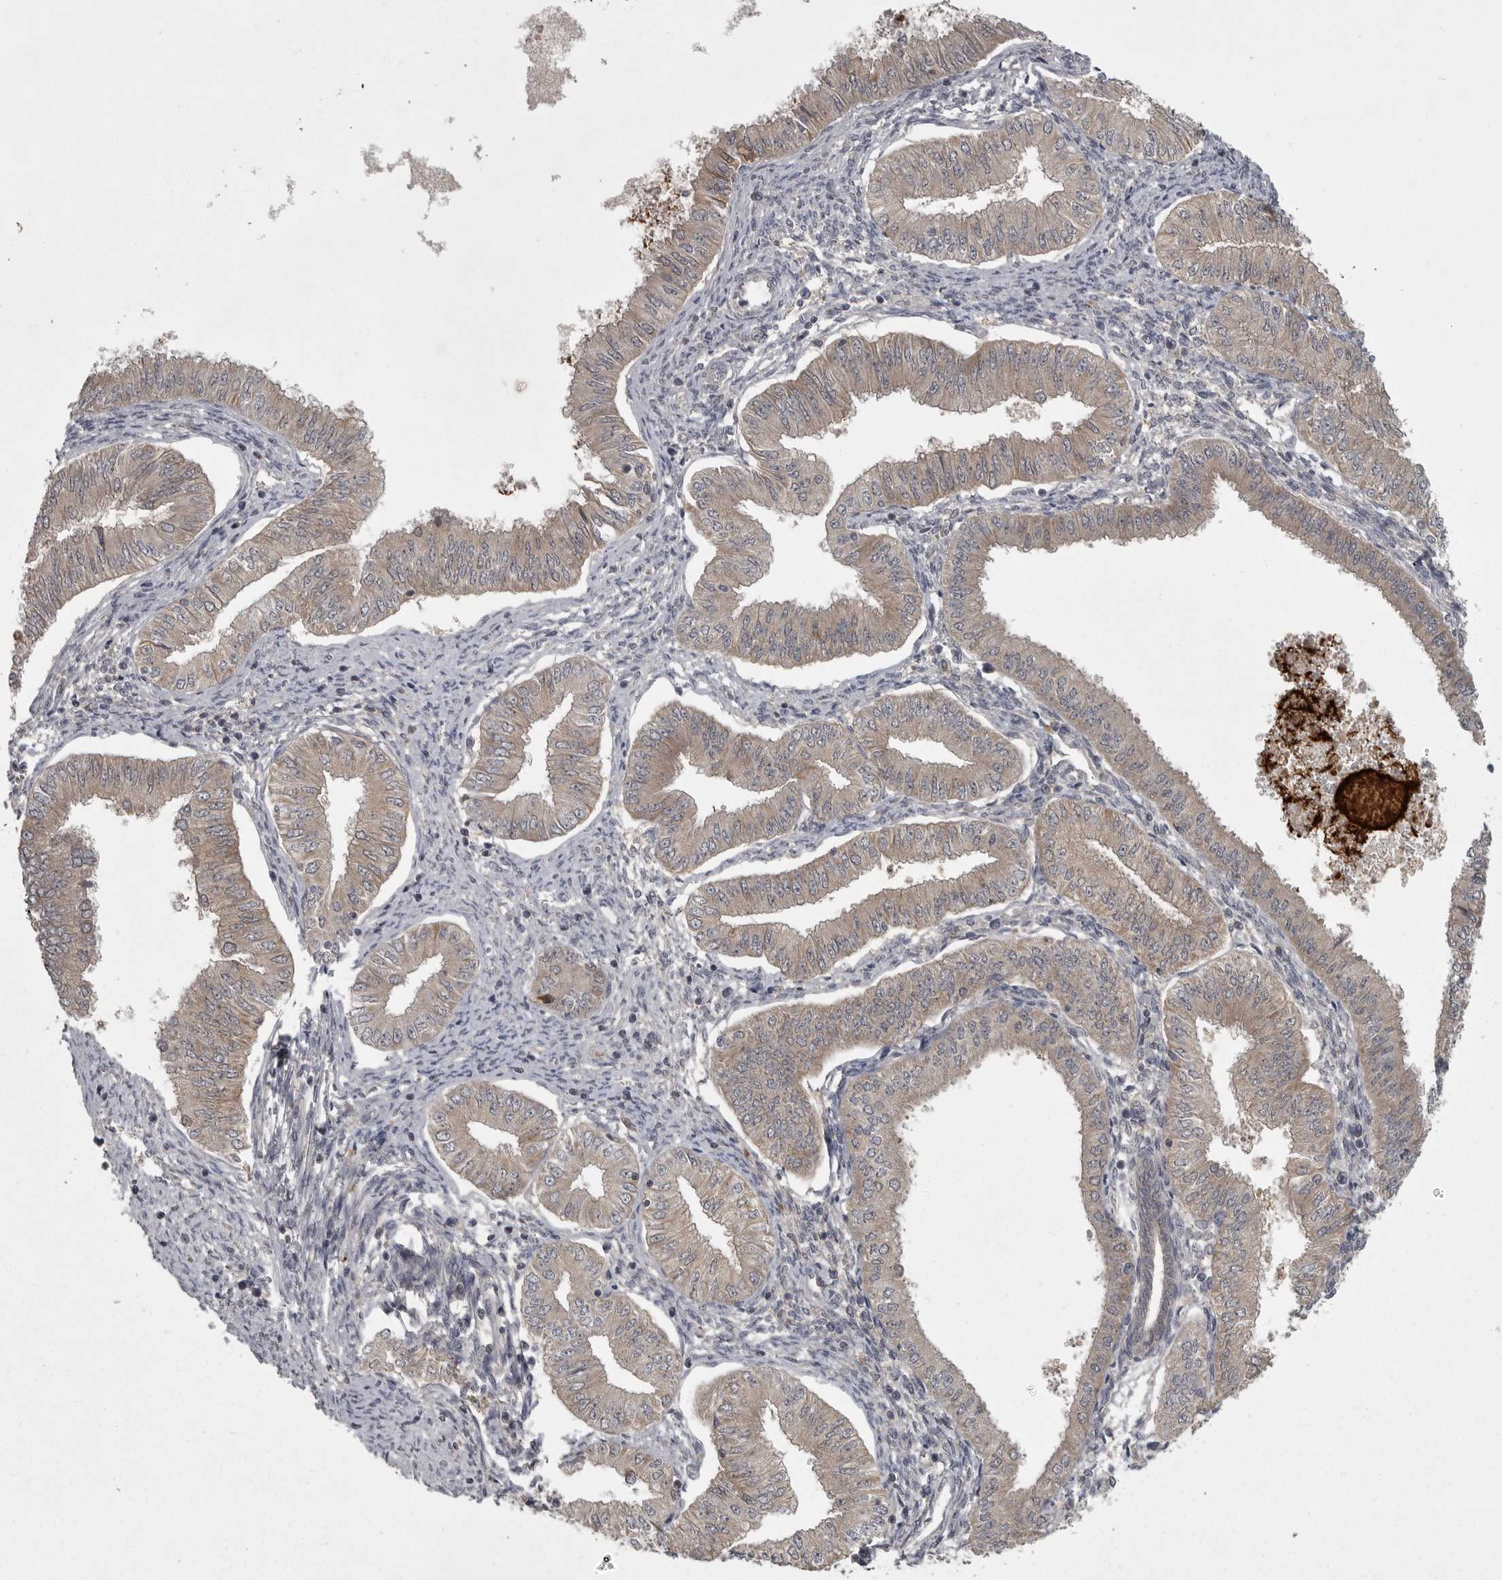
{"staining": {"intensity": "weak", "quantity": ">75%", "location": "cytoplasmic/membranous"}, "tissue": "endometrial cancer", "cell_type": "Tumor cells", "image_type": "cancer", "snomed": [{"axis": "morphology", "description": "Normal tissue, NOS"}, {"axis": "morphology", "description": "Adenocarcinoma, NOS"}, {"axis": "topography", "description": "Endometrium"}], "caption": "Immunohistochemistry micrograph of human endometrial cancer stained for a protein (brown), which shows low levels of weak cytoplasmic/membranous staining in about >75% of tumor cells.", "gene": "PHF13", "patient": {"sex": "female", "age": 53}}